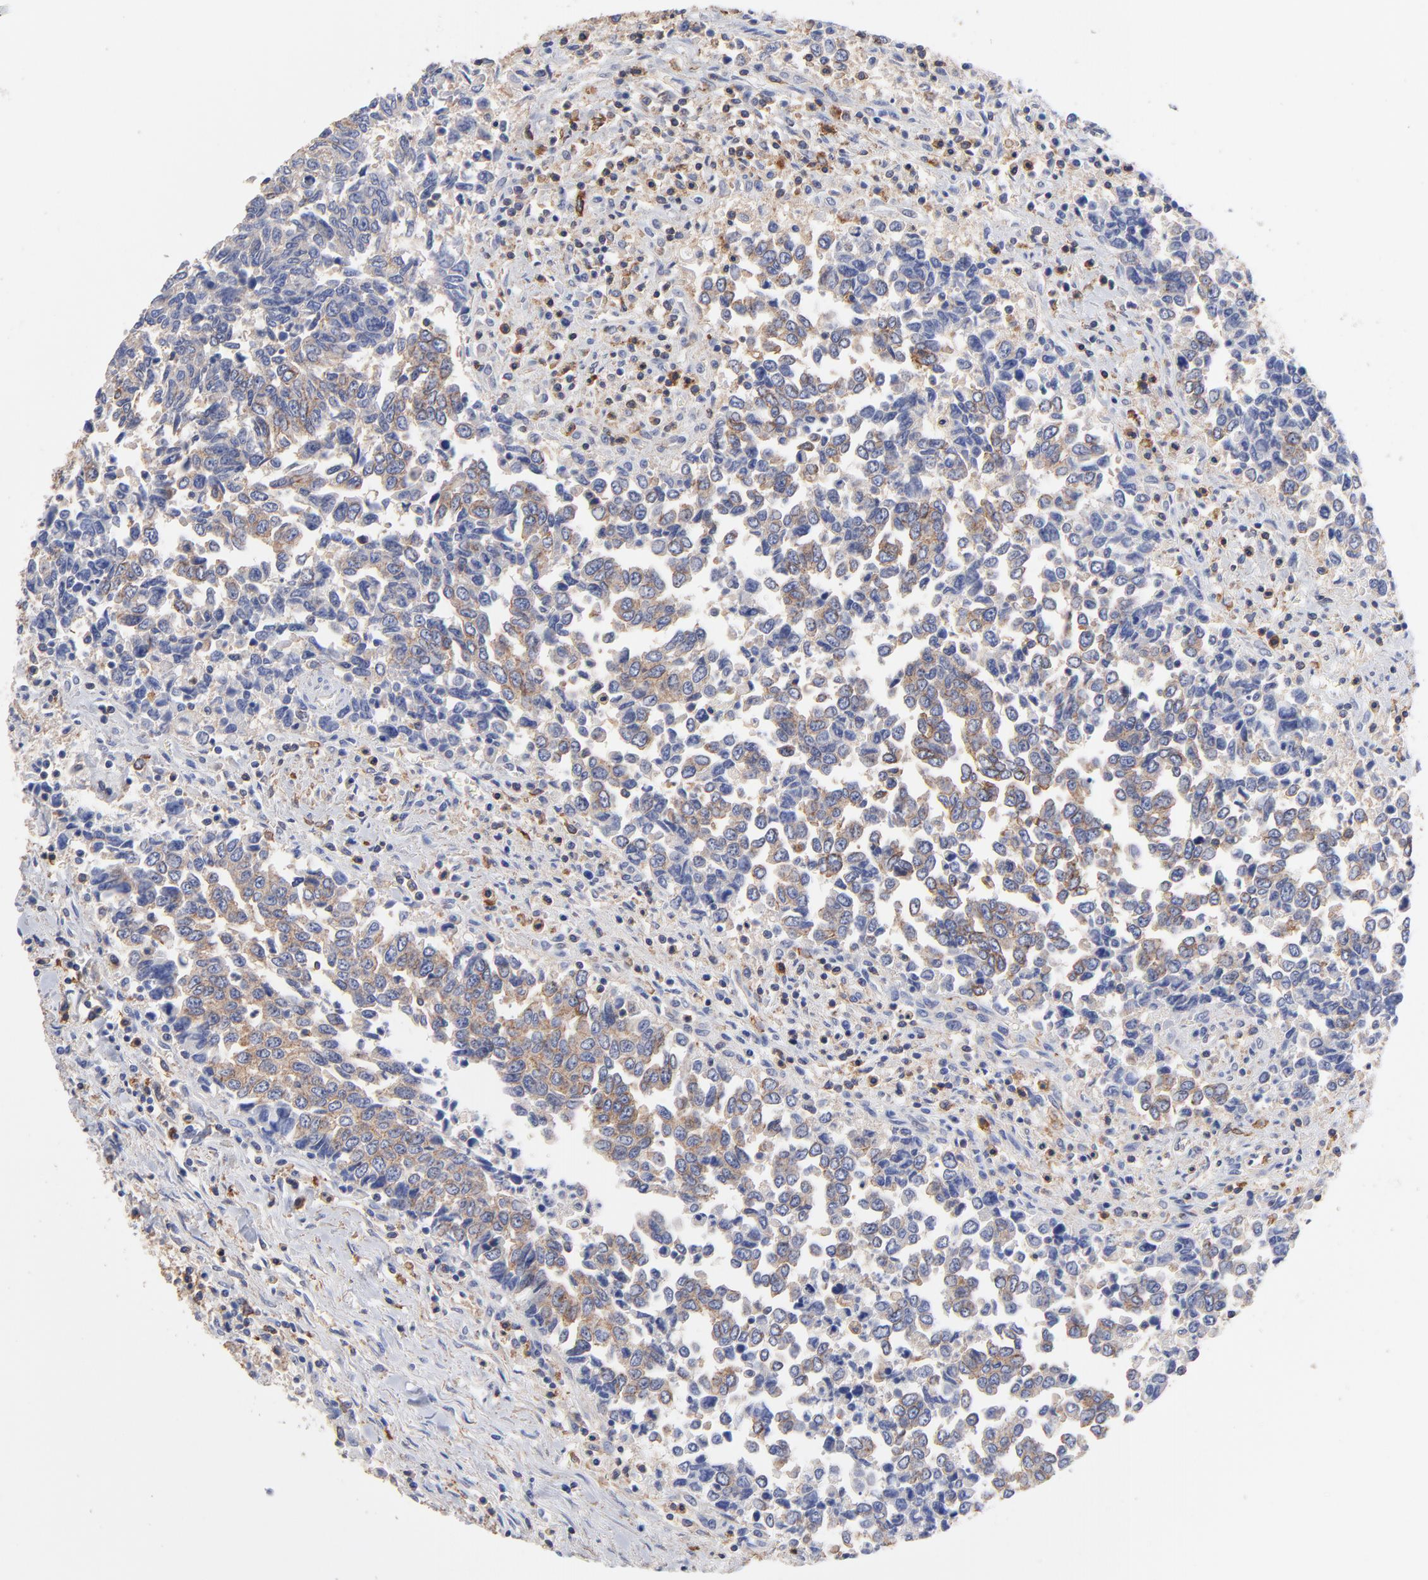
{"staining": {"intensity": "moderate", "quantity": "25%-75%", "location": "cytoplasmic/membranous"}, "tissue": "urothelial cancer", "cell_type": "Tumor cells", "image_type": "cancer", "snomed": [{"axis": "morphology", "description": "Urothelial carcinoma, High grade"}, {"axis": "topography", "description": "Urinary bladder"}], "caption": "The micrograph demonstrates a brown stain indicating the presence of a protein in the cytoplasmic/membranous of tumor cells in urothelial carcinoma (high-grade).", "gene": "ASL", "patient": {"sex": "male", "age": 86}}